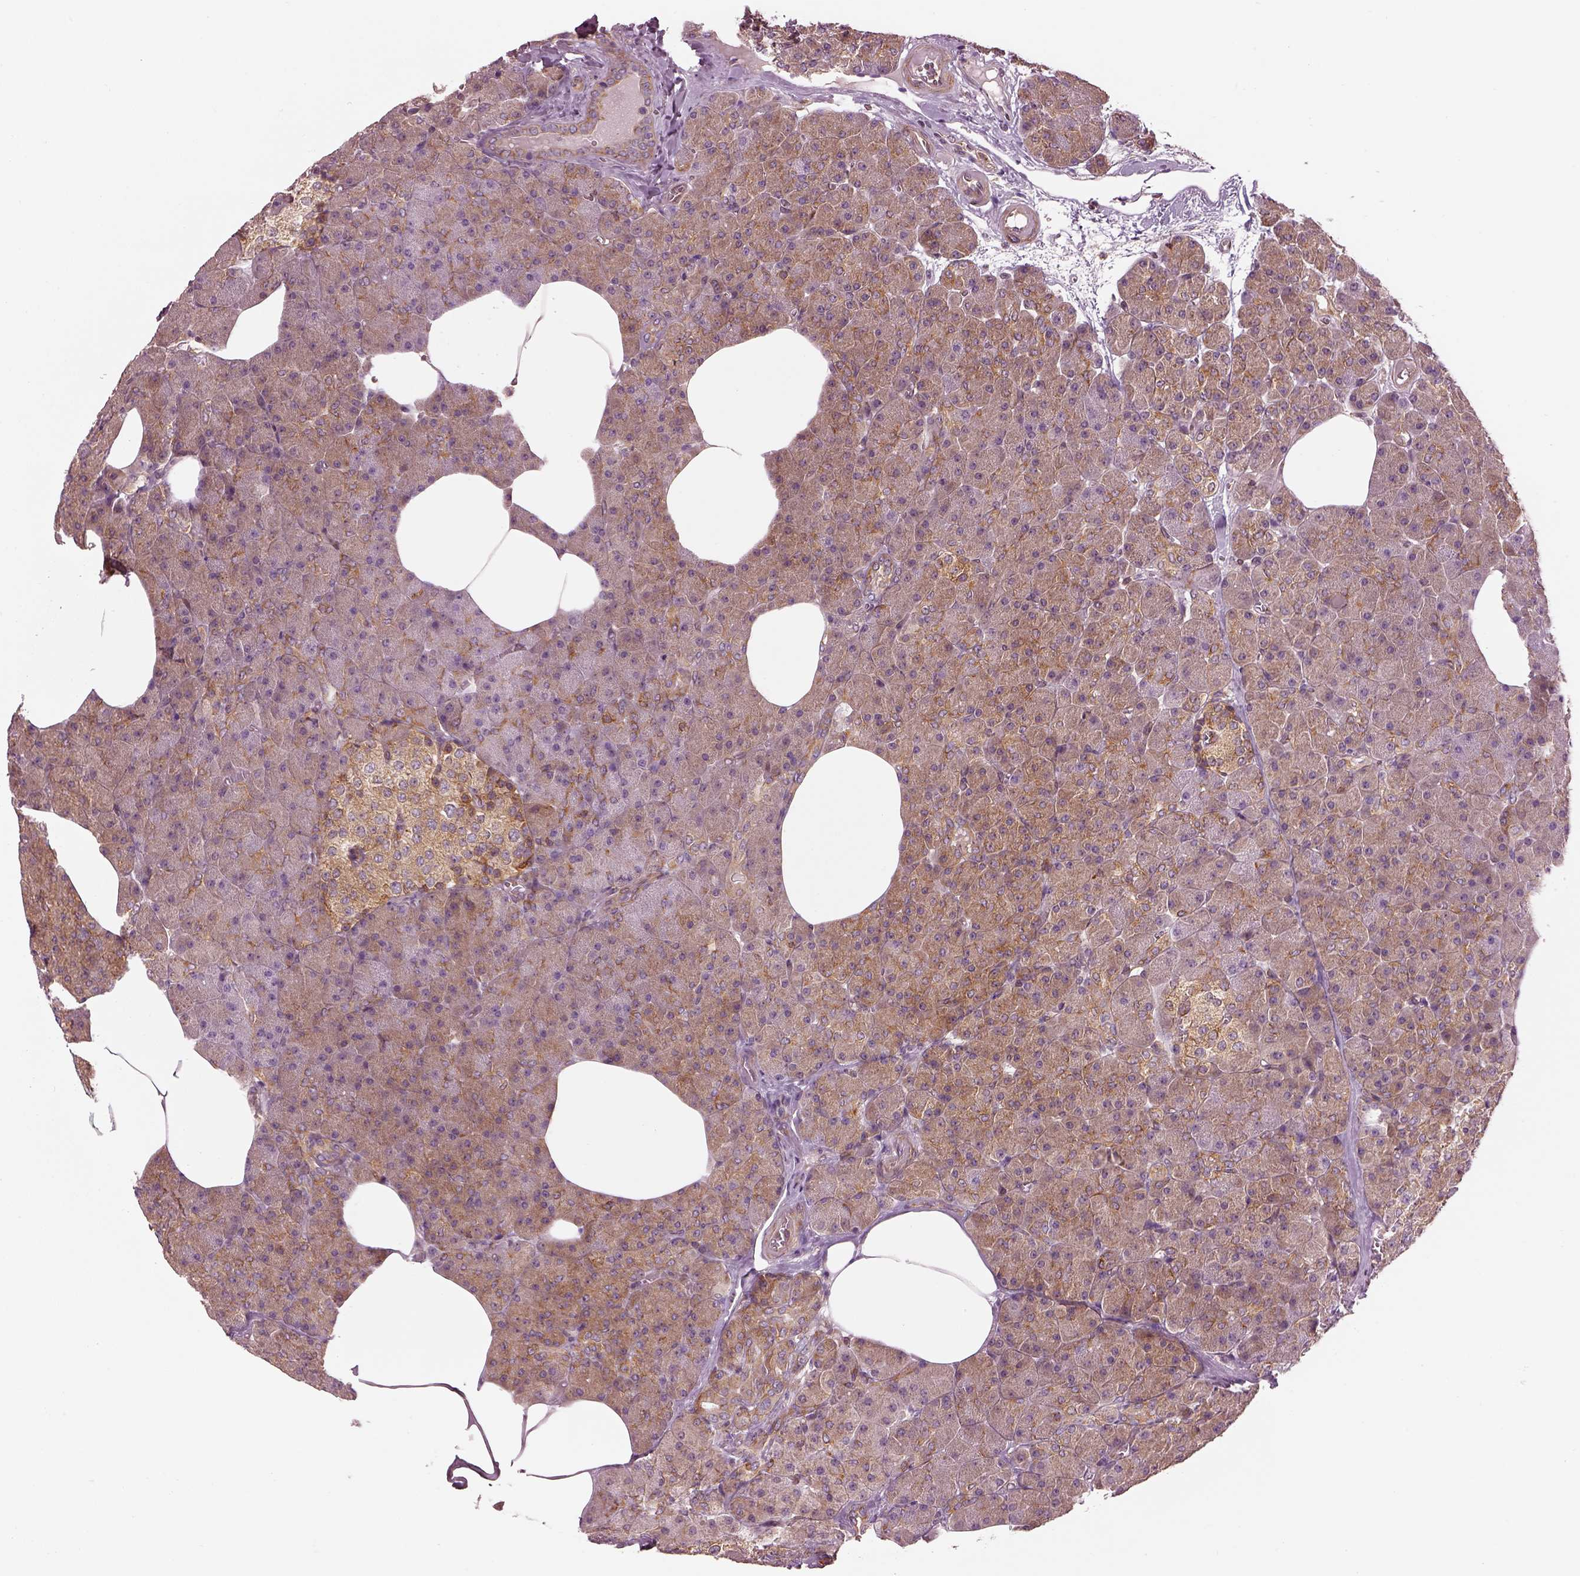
{"staining": {"intensity": "weak", "quantity": "<25%", "location": "cytoplasmic/membranous"}, "tissue": "pancreas", "cell_type": "Exocrine glandular cells", "image_type": "normal", "snomed": [{"axis": "morphology", "description": "Normal tissue, NOS"}, {"axis": "topography", "description": "Pancreas"}], "caption": "The image shows no significant expression in exocrine glandular cells of pancreas.", "gene": "LSM14A", "patient": {"sex": "female", "age": 45}}